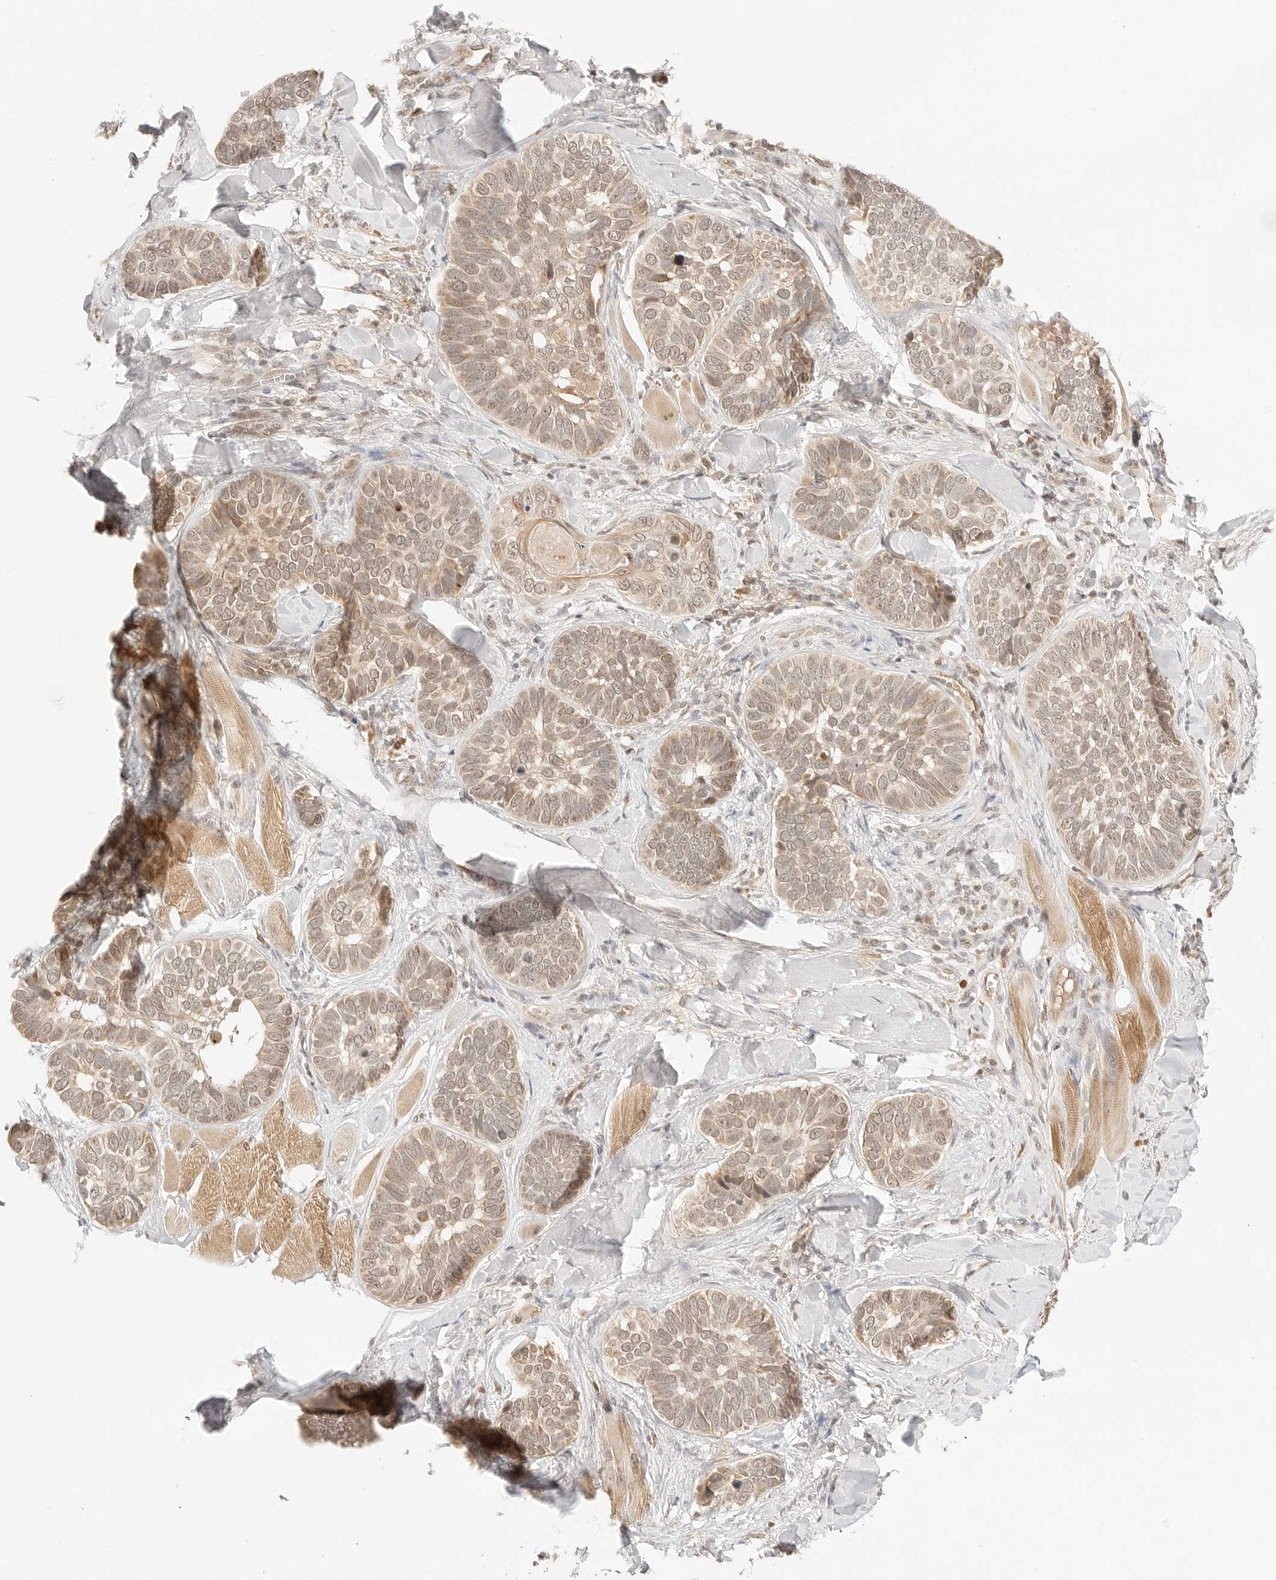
{"staining": {"intensity": "moderate", "quantity": ">75%", "location": "cytoplasmic/membranous,nuclear"}, "tissue": "skin cancer", "cell_type": "Tumor cells", "image_type": "cancer", "snomed": [{"axis": "morphology", "description": "Basal cell carcinoma"}, {"axis": "topography", "description": "Skin"}], "caption": "High-power microscopy captured an immunohistochemistry (IHC) photomicrograph of skin cancer, revealing moderate cytoplasmic/membranous and nuclear positivity in about >75% of tumor cells.", "gene": "SEPTIN4", "patient": {"sex": "male", "age": 62}}